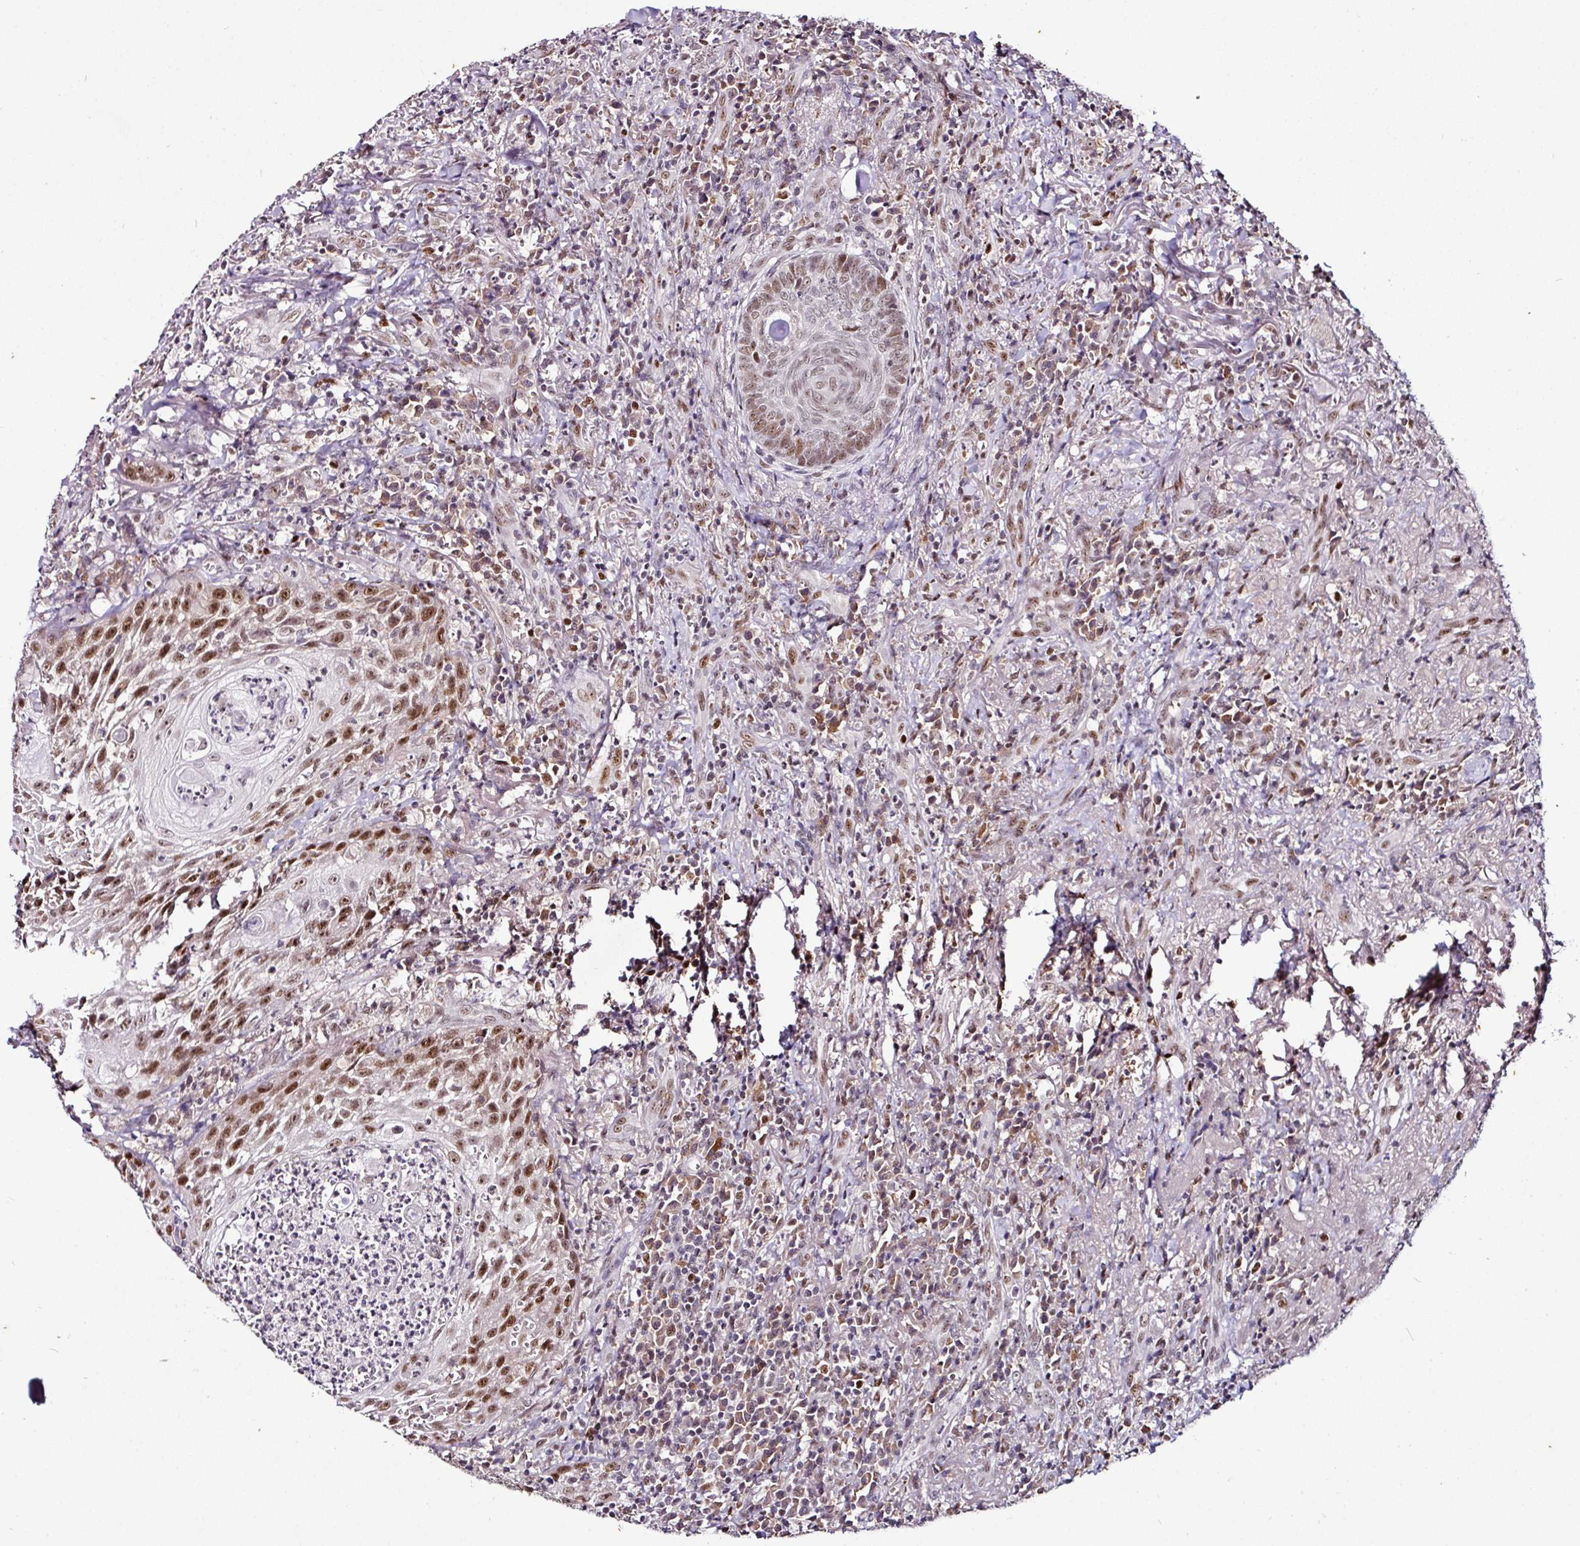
{"staining": {"intensity": "moderate", "quantity": ">75%", "location": "nuclear"}, "tissue": "head and neck cancer", "cell_type": "Tumor cells", "image_type": "cancer", "snomed": [{"axis": "morphology", "description": "Normal tissue, NOS"}, {"axis": "morphology", "description": "Squamous cell carcinoma, NOS"}, {"axis": "topography", "description": "Oral tissue"}, {"axis": "topography", "description": "Head-Neck"}], "caption": "Immunohistochemistry (DAB) staining of head and neck cancer exhibits moderate nuclear protein expression in approximately >75% of tumor cells. (DAB = brown stain, brightfield microscopy at high magnification).", "gene": "KLF16", "patient": {"sex": "female", "age": 70}}